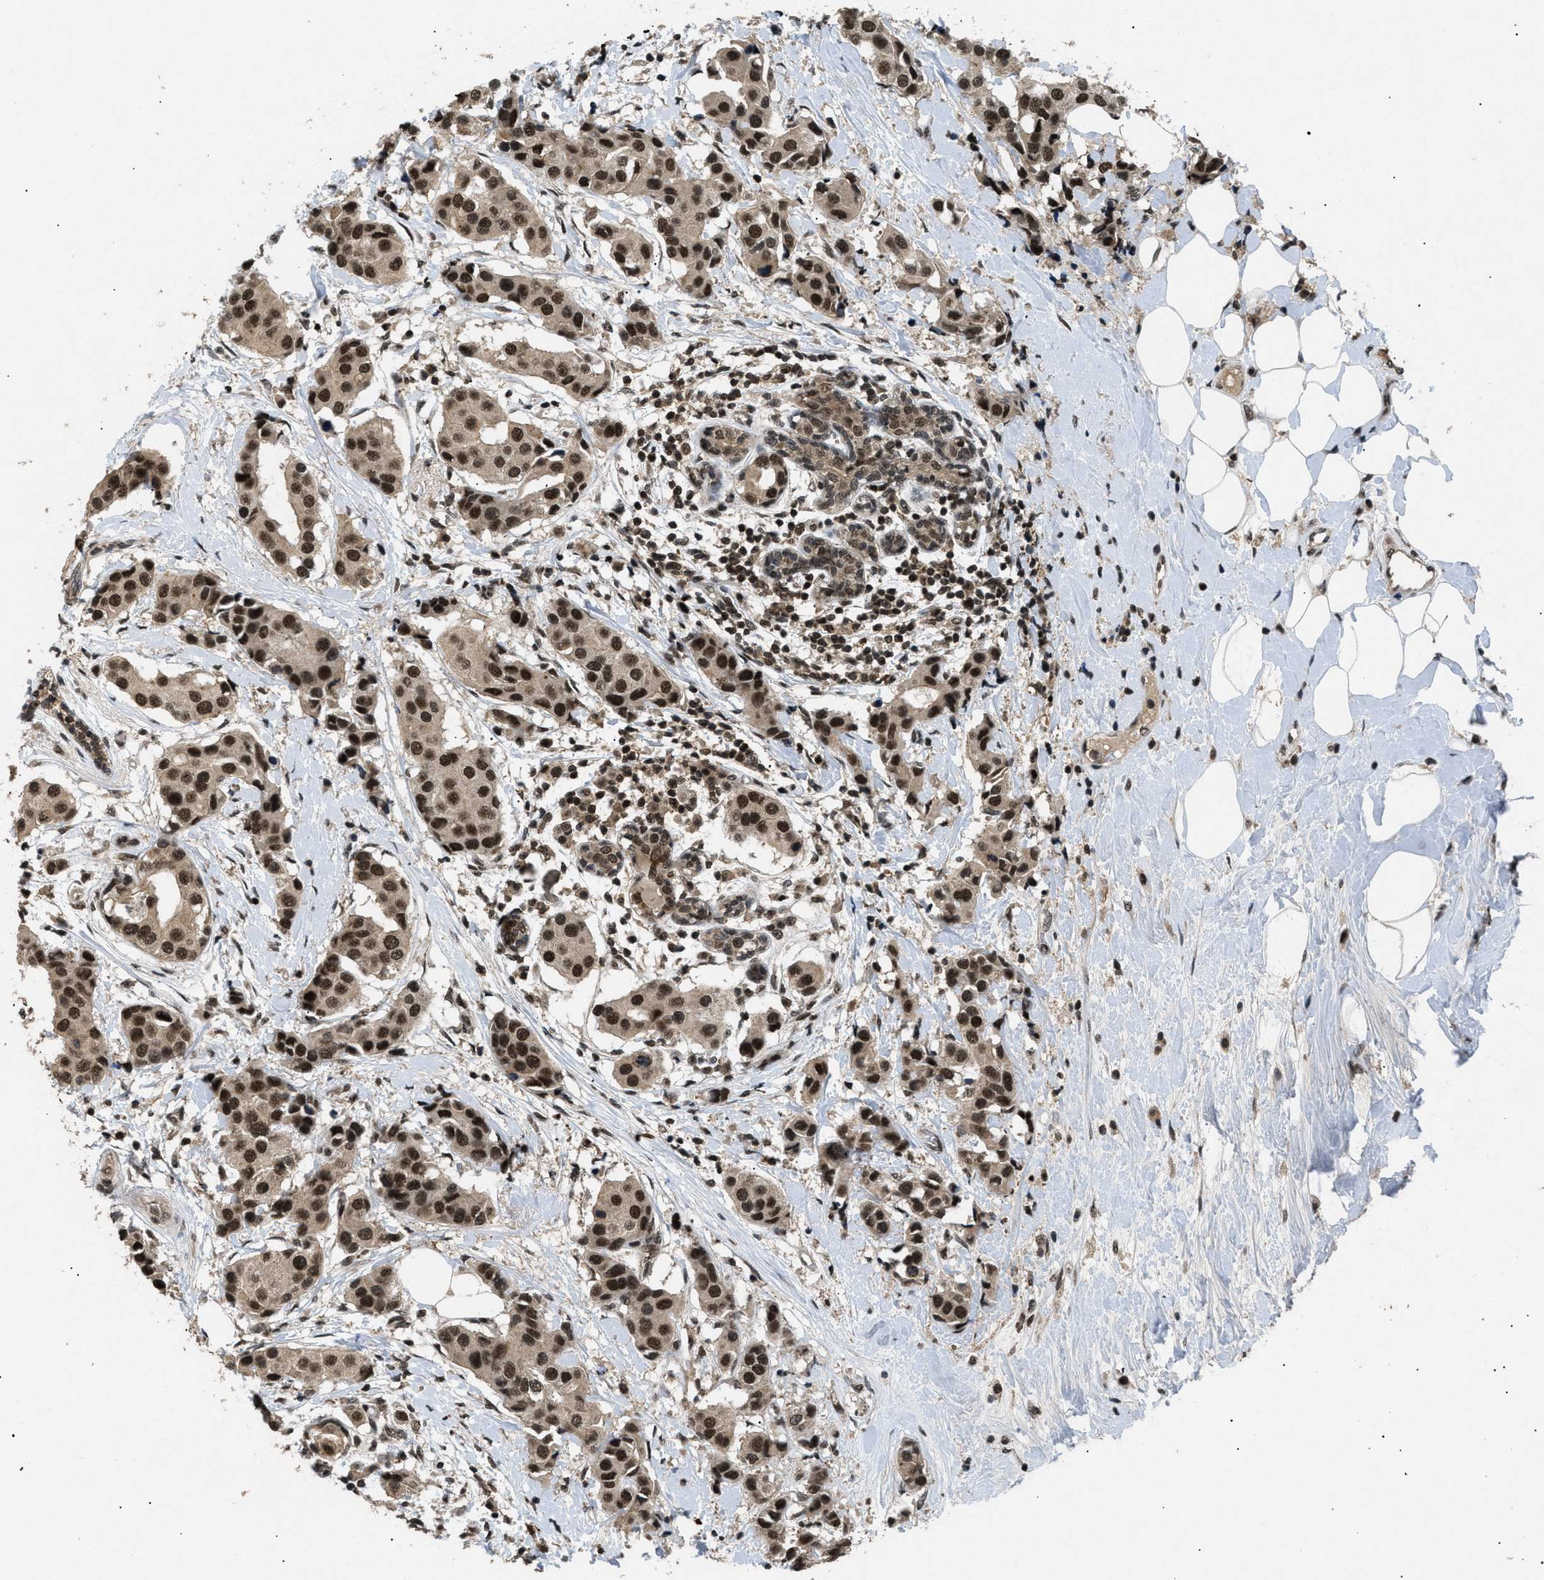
{"staining": {"intensity": "strong", "quantity": ">75%", "location": "cytoplasmic/membranous,nuclear"}, "tissue": "breast cancer", "cell_type": "Tumor cells", "image_type": "cancer", "snomed": [{"axis": "morphology", "description": "Normal tissue, NOS"}, {"axis": "morphology", "description": "Duct carcinoma"}, {"axis": "topography", "description": "Breast"}], "caption": "High-power microscopy captured an immunohistochemistry histopathology image of breast cancer, revealing strong cytoplasmic/membranous and nuclear staining in about >75% of tumor cells.", "gene": "RBM5", "patient": {"sex": "female", "age": 39}}